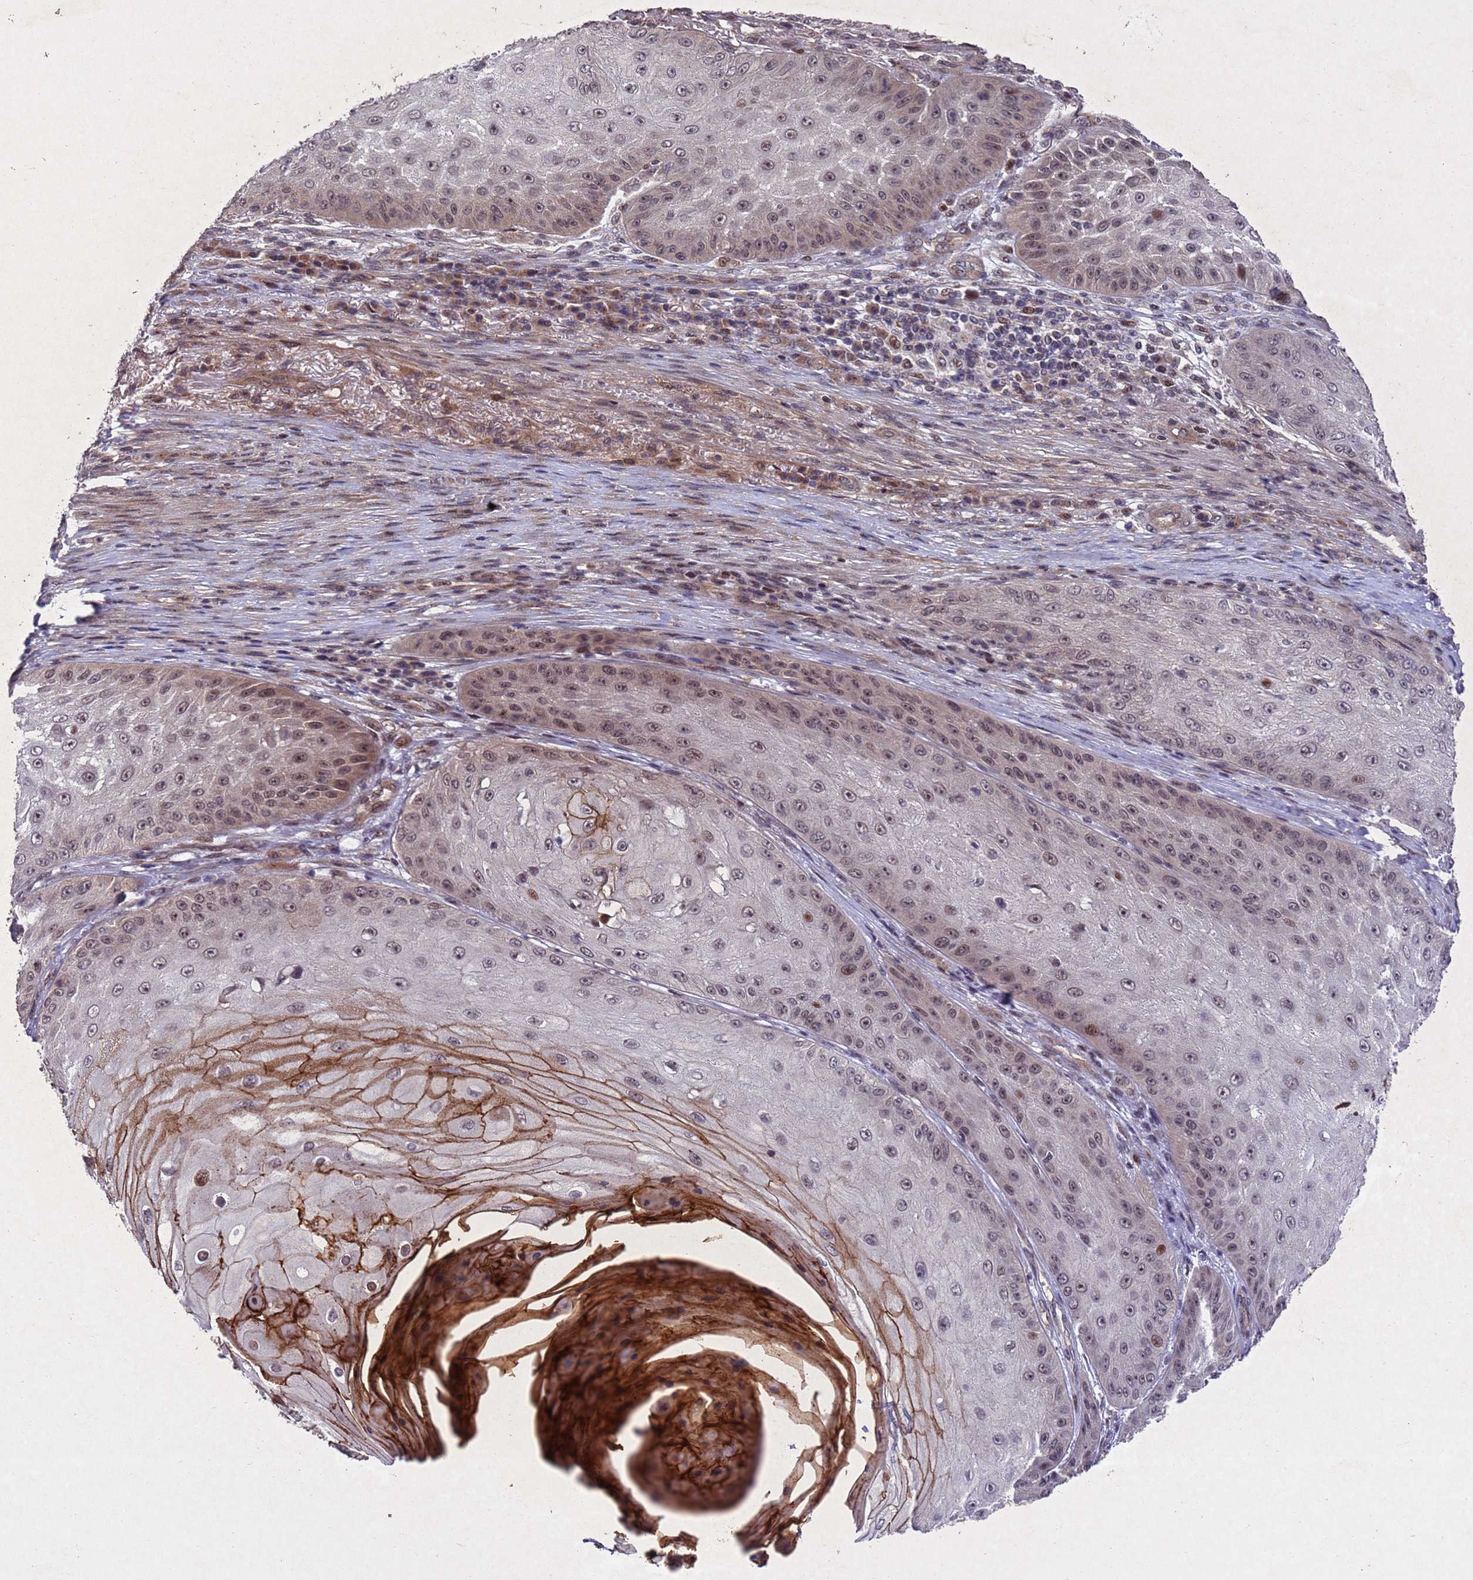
{"staining": {"intensity": "strong", "quantity": "<25%", "location": "cytoplasmic/membranous,nuclear"}, "tissue": "skin cancer", "cell_type": "Tumor cells", "image_type": "cancer", "snomed": [{"axis": "morphology", "description": "Squamous cell carcinoma, NOS"}, {"axis": "topography", "description": "Skin"}], "caption": "An image of skin squamous cell carcinoma stained for a protein displays strong cytoplasmic/membranous and nuclear brown staining in tumor cells.", "gene": "TBK1", "patient": {"sex": "male", "age": 70}}